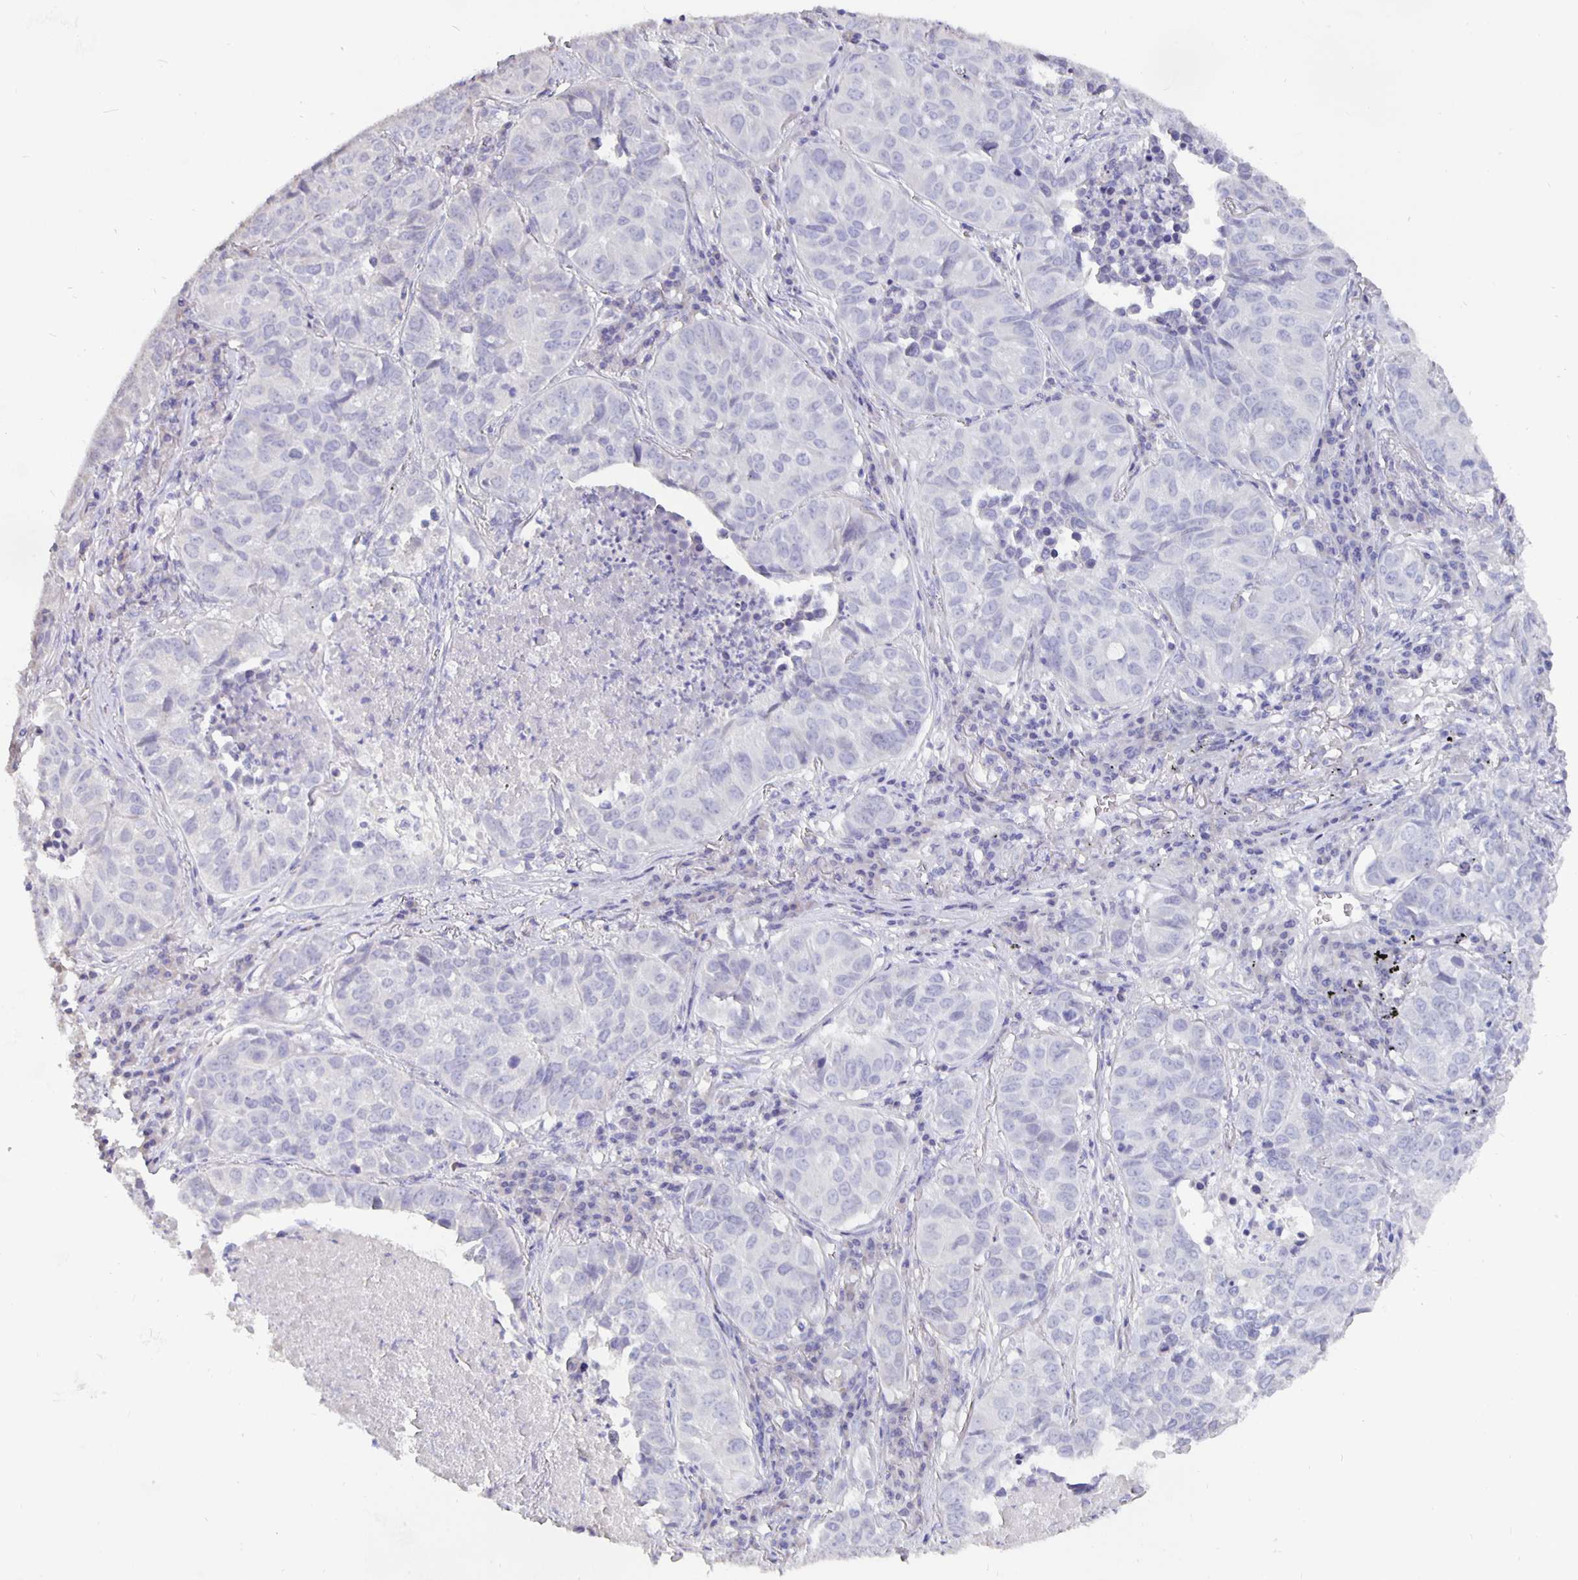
{"staining": {"intensity": "negative", "quantity": "none", "location": "none"}, "tissue": "lung cancer", "cell_type": "Tumor cells", "image_type": "cancer", "snomed": [{"axis": "morphology", "description": "Adenocarcinoma, NOS"}, {"axis": "topography", "description": "Lung"}], "caption": "Adenocarcinoma (lung) was stained to show a protein in brown. There is no significant expression in tumor cells.", "gene": "CFAP74", "patient": {"sex": "female", "age": 50}}